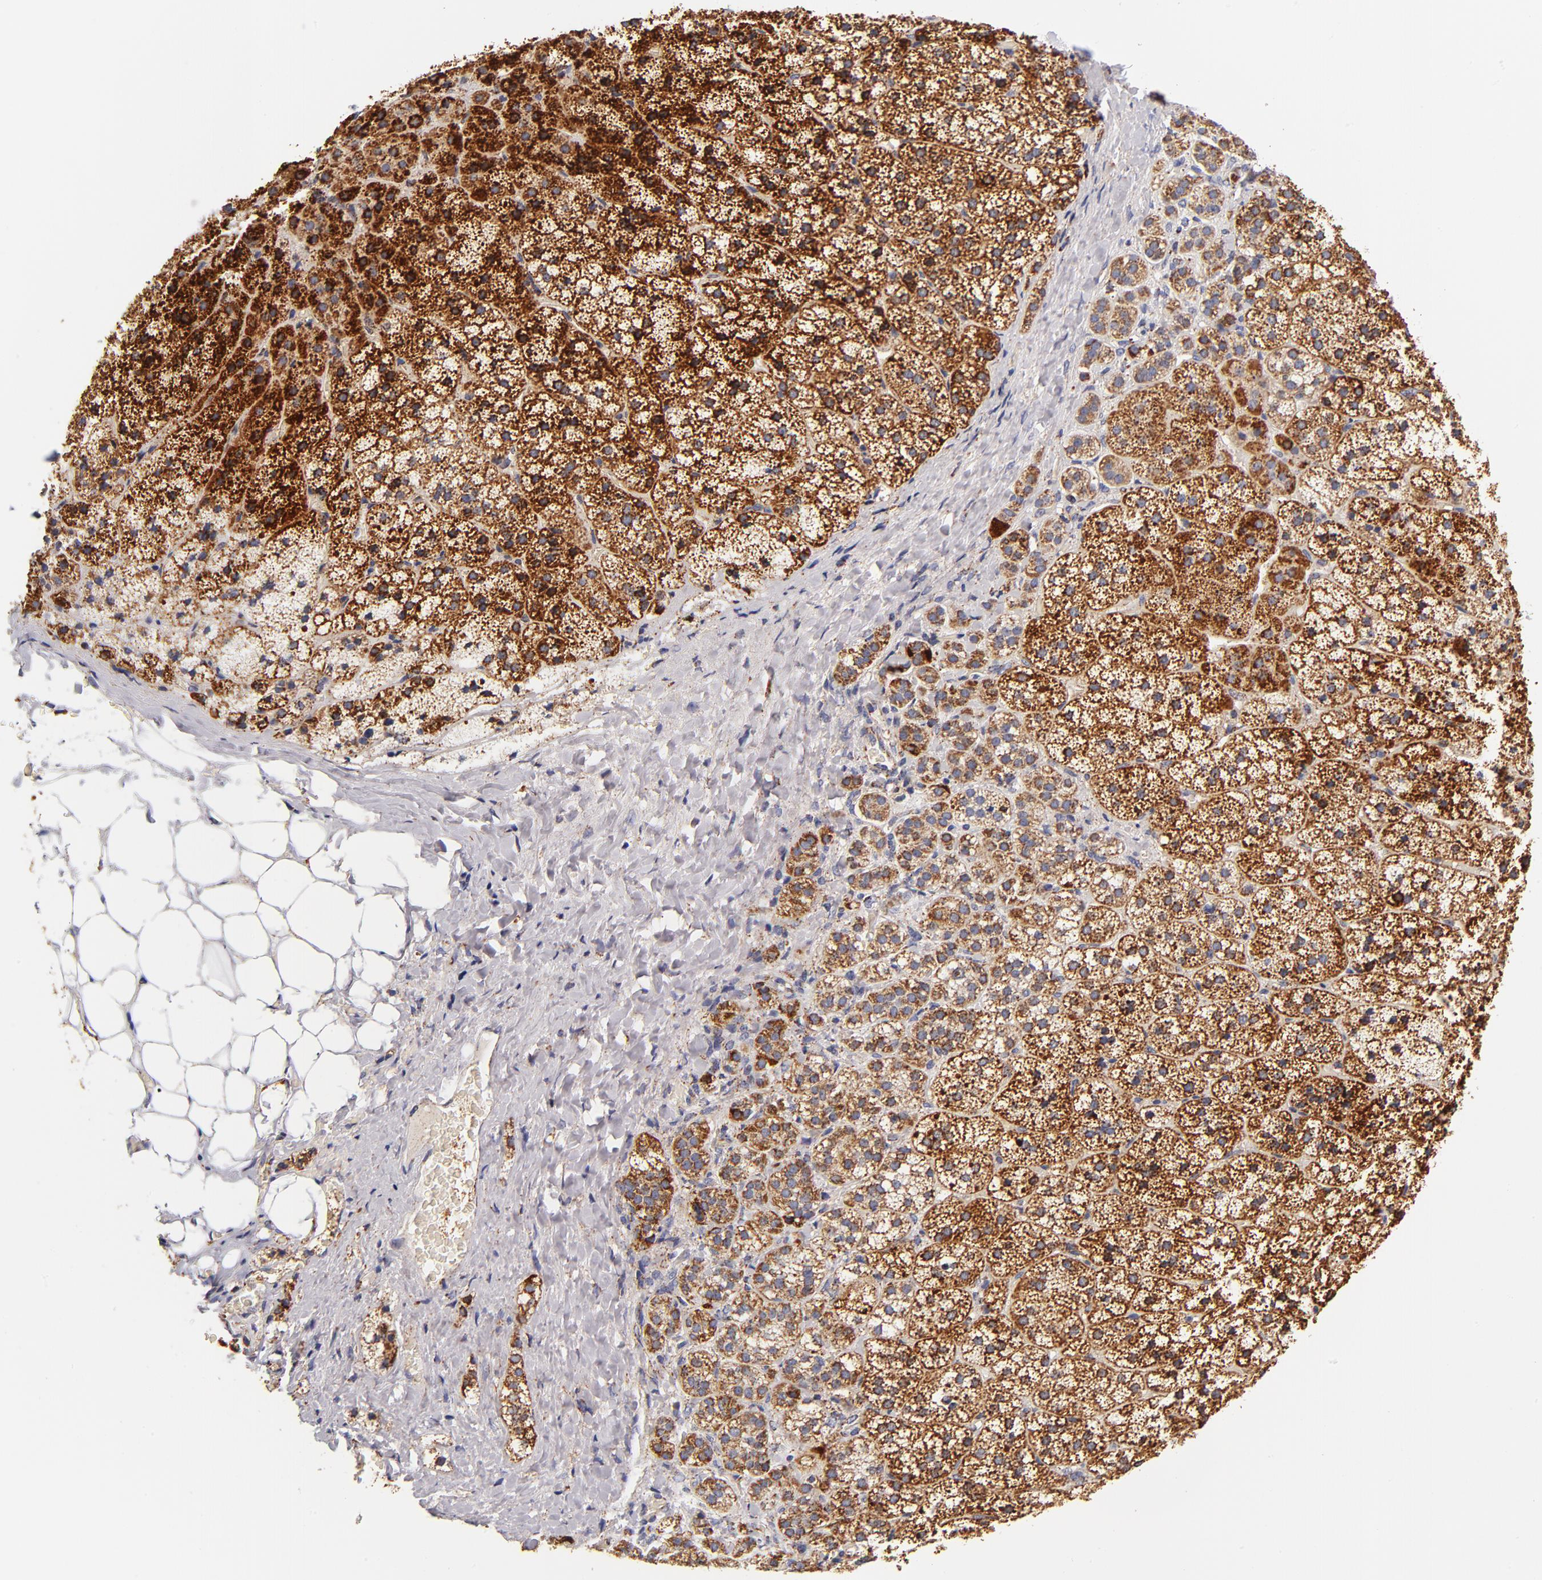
{"staining": {"intensity": "strong", "quantity": ">75%", "location": "cytoplasmic/membranous"}, "tissue": "adrenal gland", "cell_type": "Glandular cells", "image_type": "normal", "snomed": [{"axis": "morphology", "description": "Normal tissue, NOS"}, {"axis": "topography", "description": "Adrenal gland"}], "caption": "Immunohistochemistry (IHC) micrograph of unremarkable adrenal gland: human adrenal gland stained using IHC displays high levels of strong protein expression localized specifically in the cytoplasmic/membranous of glandular cells, appearing as a cytoplasmic/membranous brown color.", "gene": "ECHS1", "patient": {"sex": "female", "age": 44}}